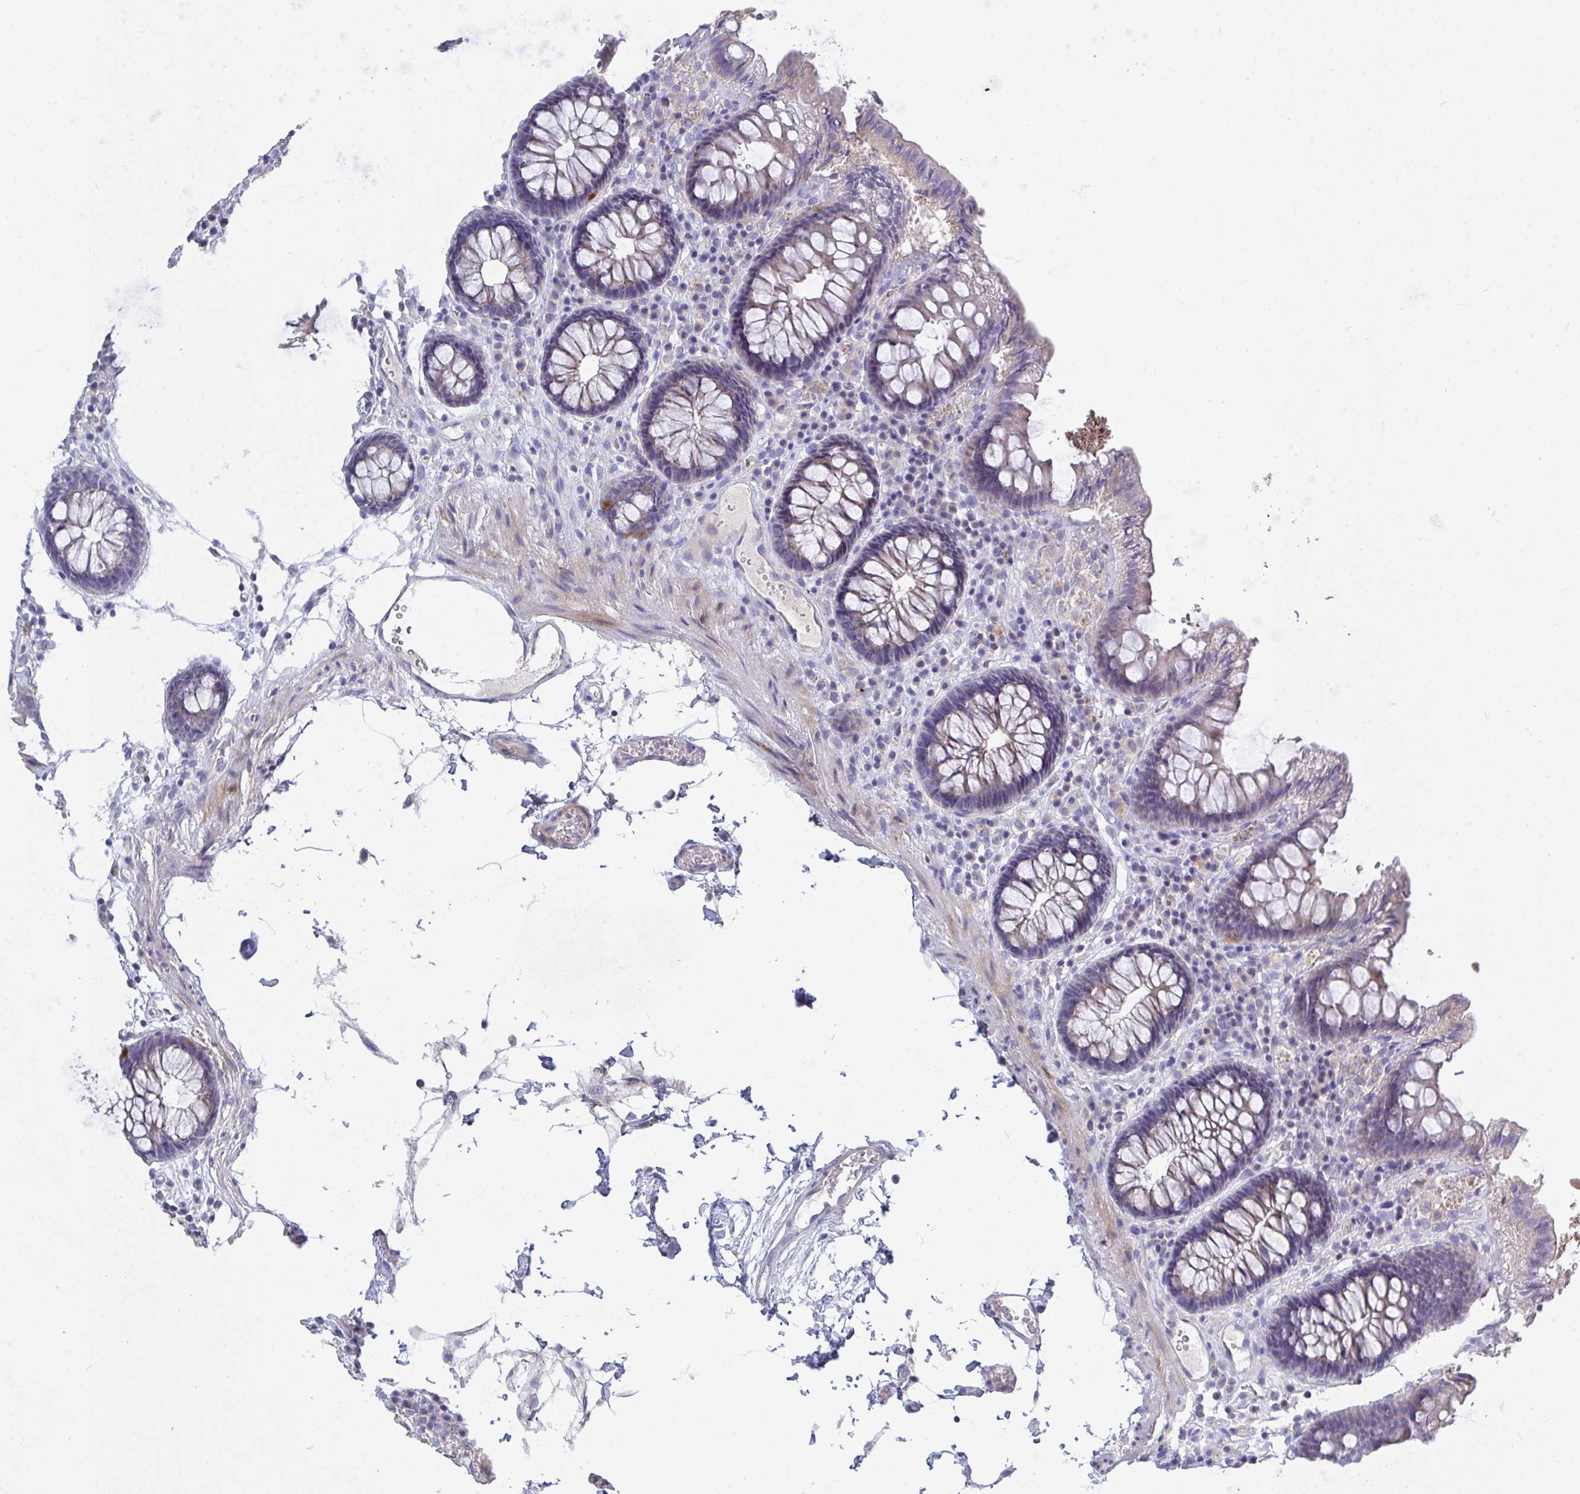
{"staining": {"intensity": "negative", "quantity": "none", "location": "none"}, "tissue": "colon", "cell_type": "Endothelial cells", "image_type": "normal", "snomed": [{"axis": "morphology", "description": "Normal tissue, NOS"}, {"axis": "topography", "description": "Colon"}, {"axis": "topography", "description": "Peripheral nerve tissue"}], "caption": "Immunohistochemical staining of unremarkable colon demonstrates no significant staining in endothelial cells. (DAB (3,3'-diaminobenzidine) IHC visualized using brightfield microscopy, high magnification).", "gene": "ZNF561", "patient": {"sex": "male", "age": 84}}